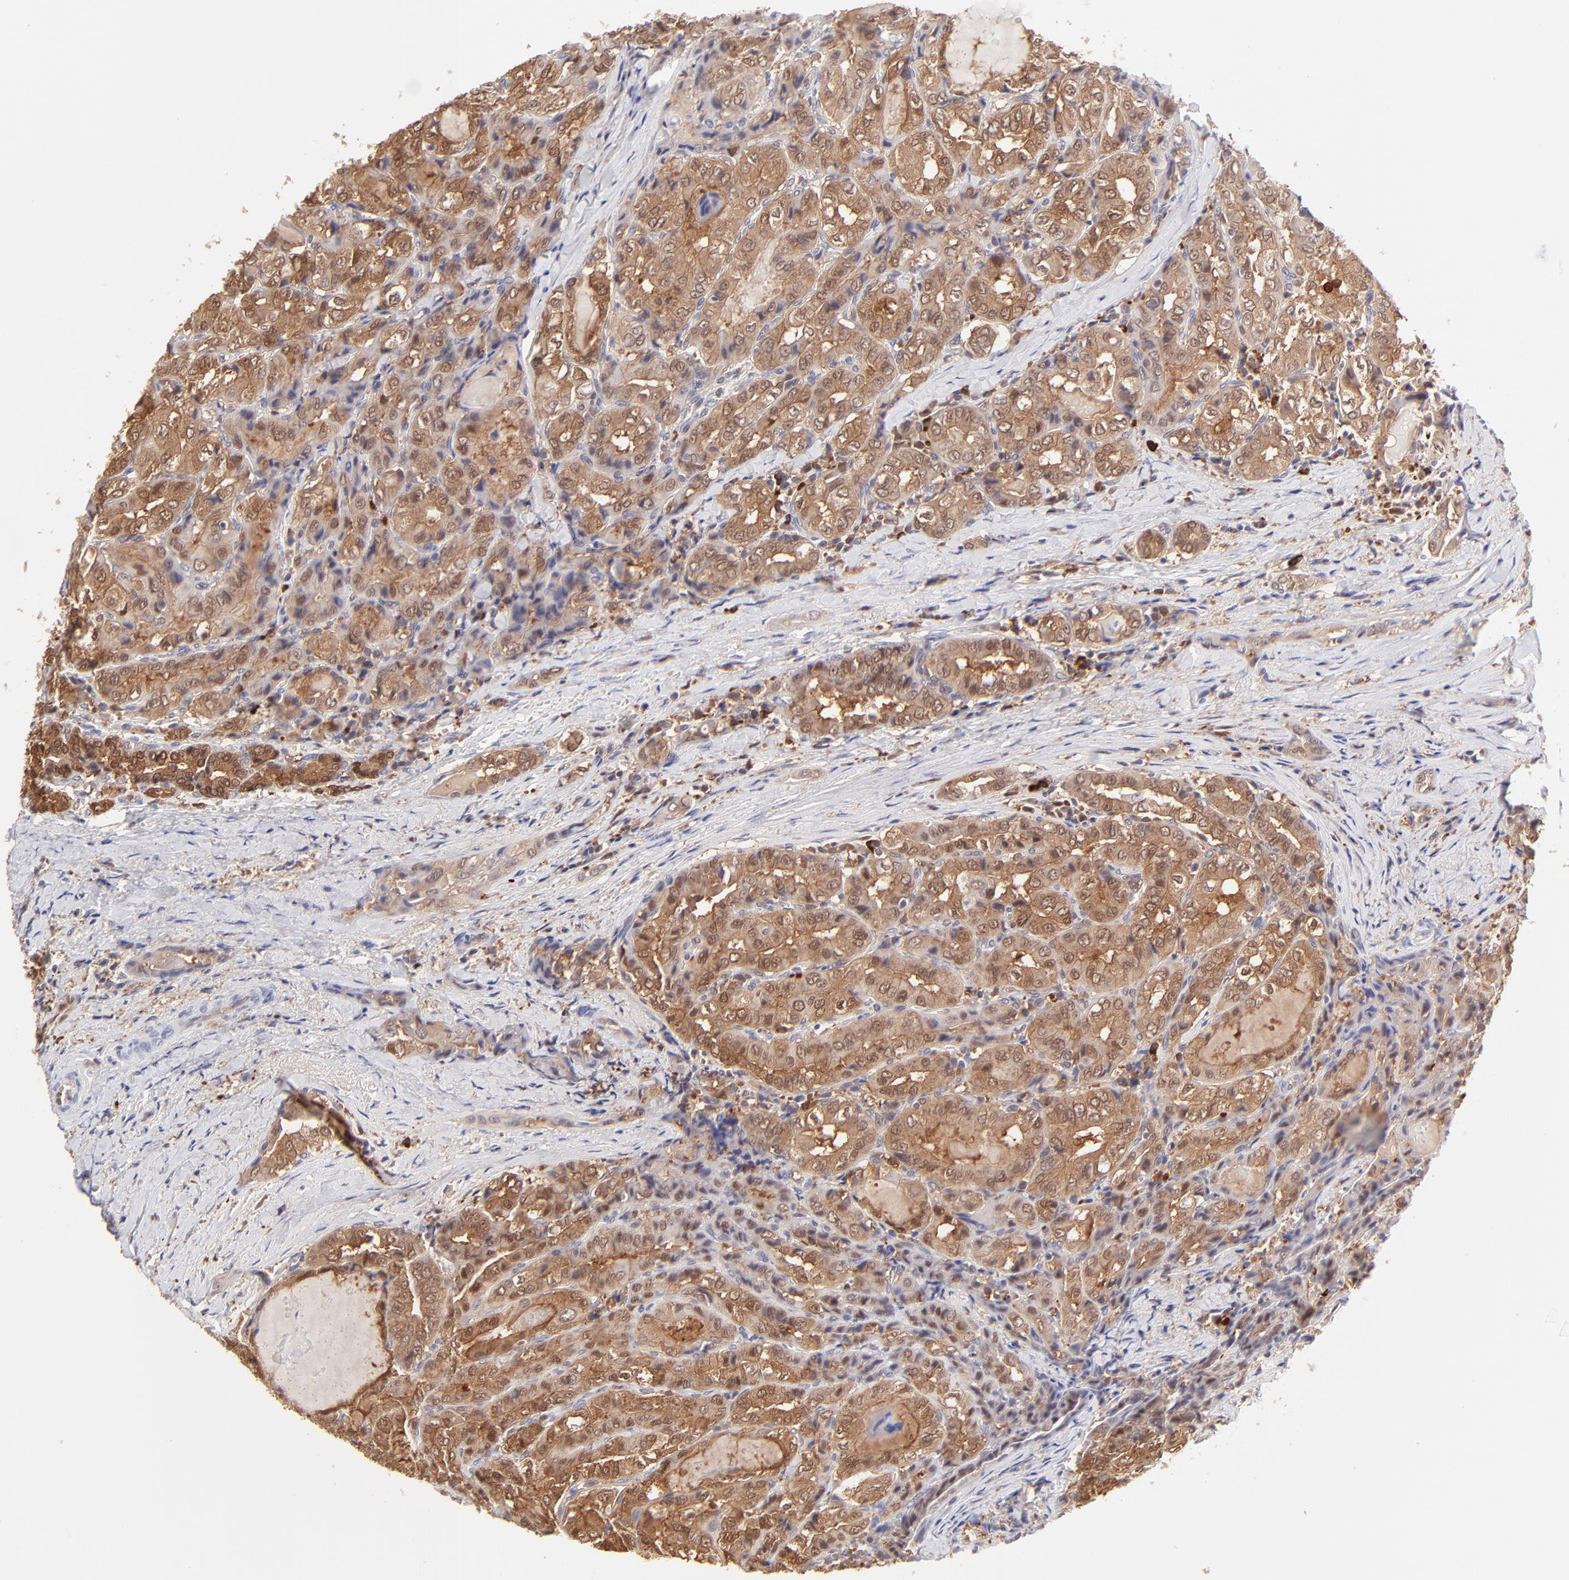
{"staining": {"intensity": "moderate", "quantity": "25%-75%", "location": "cytoplasmic/membranous,nuclear"}, "tissue": "thyroid cancer", "cell_type": "Tumor cells", "image_type": "cancer", "snomed": [{"axis": "morphology", "description": "Papillary adenocarcinoma, NOS"}, {"axis": "topography", "description": "Thyroid gland"}], "caption": "This histopathology image exhibits immunohistochemistry staining of human thyroid cancer, with medium moderate cytoplasmic/membranous and nuclear expression in about 25%-75% of tumor cells.", "gene": "HYAL1", "patient": {"sex": "female", "age": 71}}